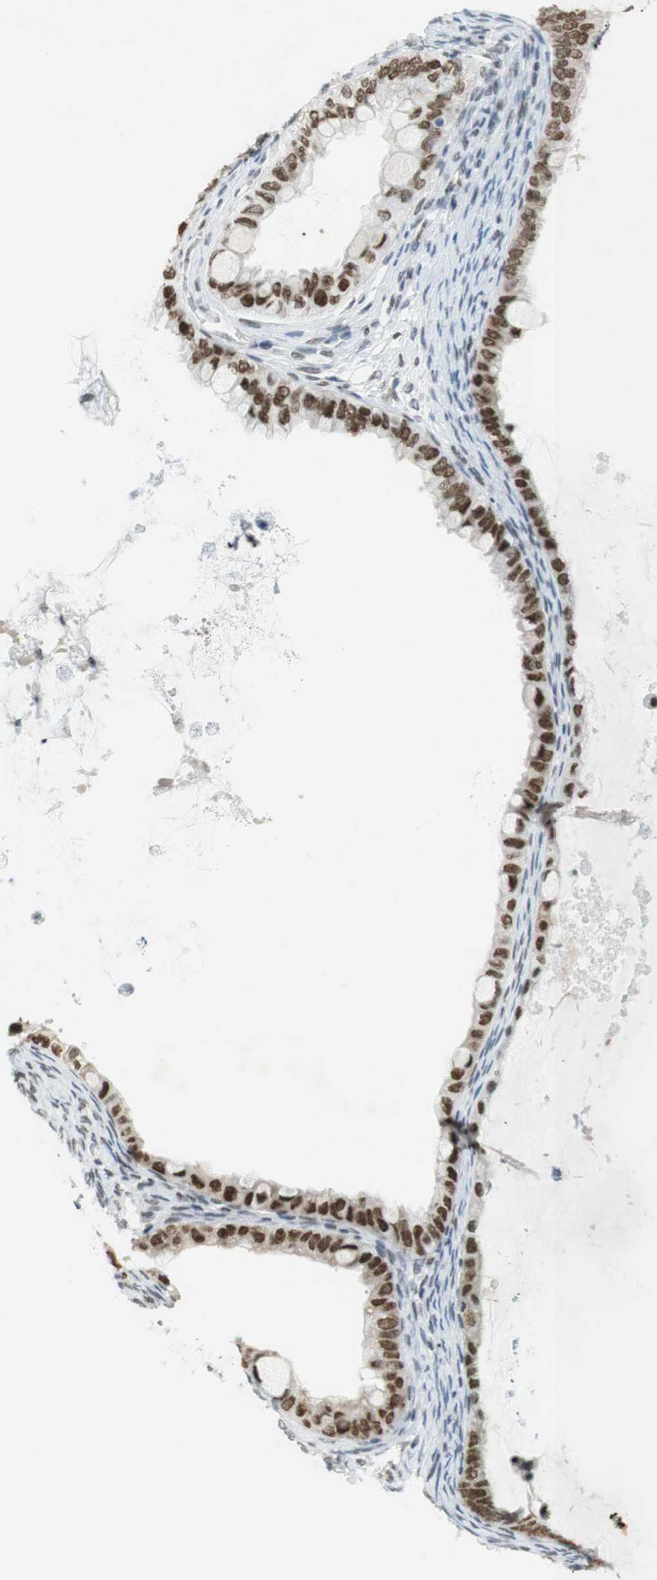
{"staining": {"intensity": "strong", "quantity": ">75%", "location": "nuclear"}, "tissue": "ovarian cancer", "cell_type": "Tumor cells", "image_type": "cancer", "snomed": [{"axis": "morphology", "description": "Cystadenocarcinoma, mucinous, NOS"}, {"axis": "topography", "description": "Ovary"}], "caption": "The micrograph shows immunohistochemical staining of ovarian cancer. There is strong nuclear positivity is identified in about >75% of tumor cells.", "gene": "BMI1", "patient": {"sex": "female", "age": 80}}